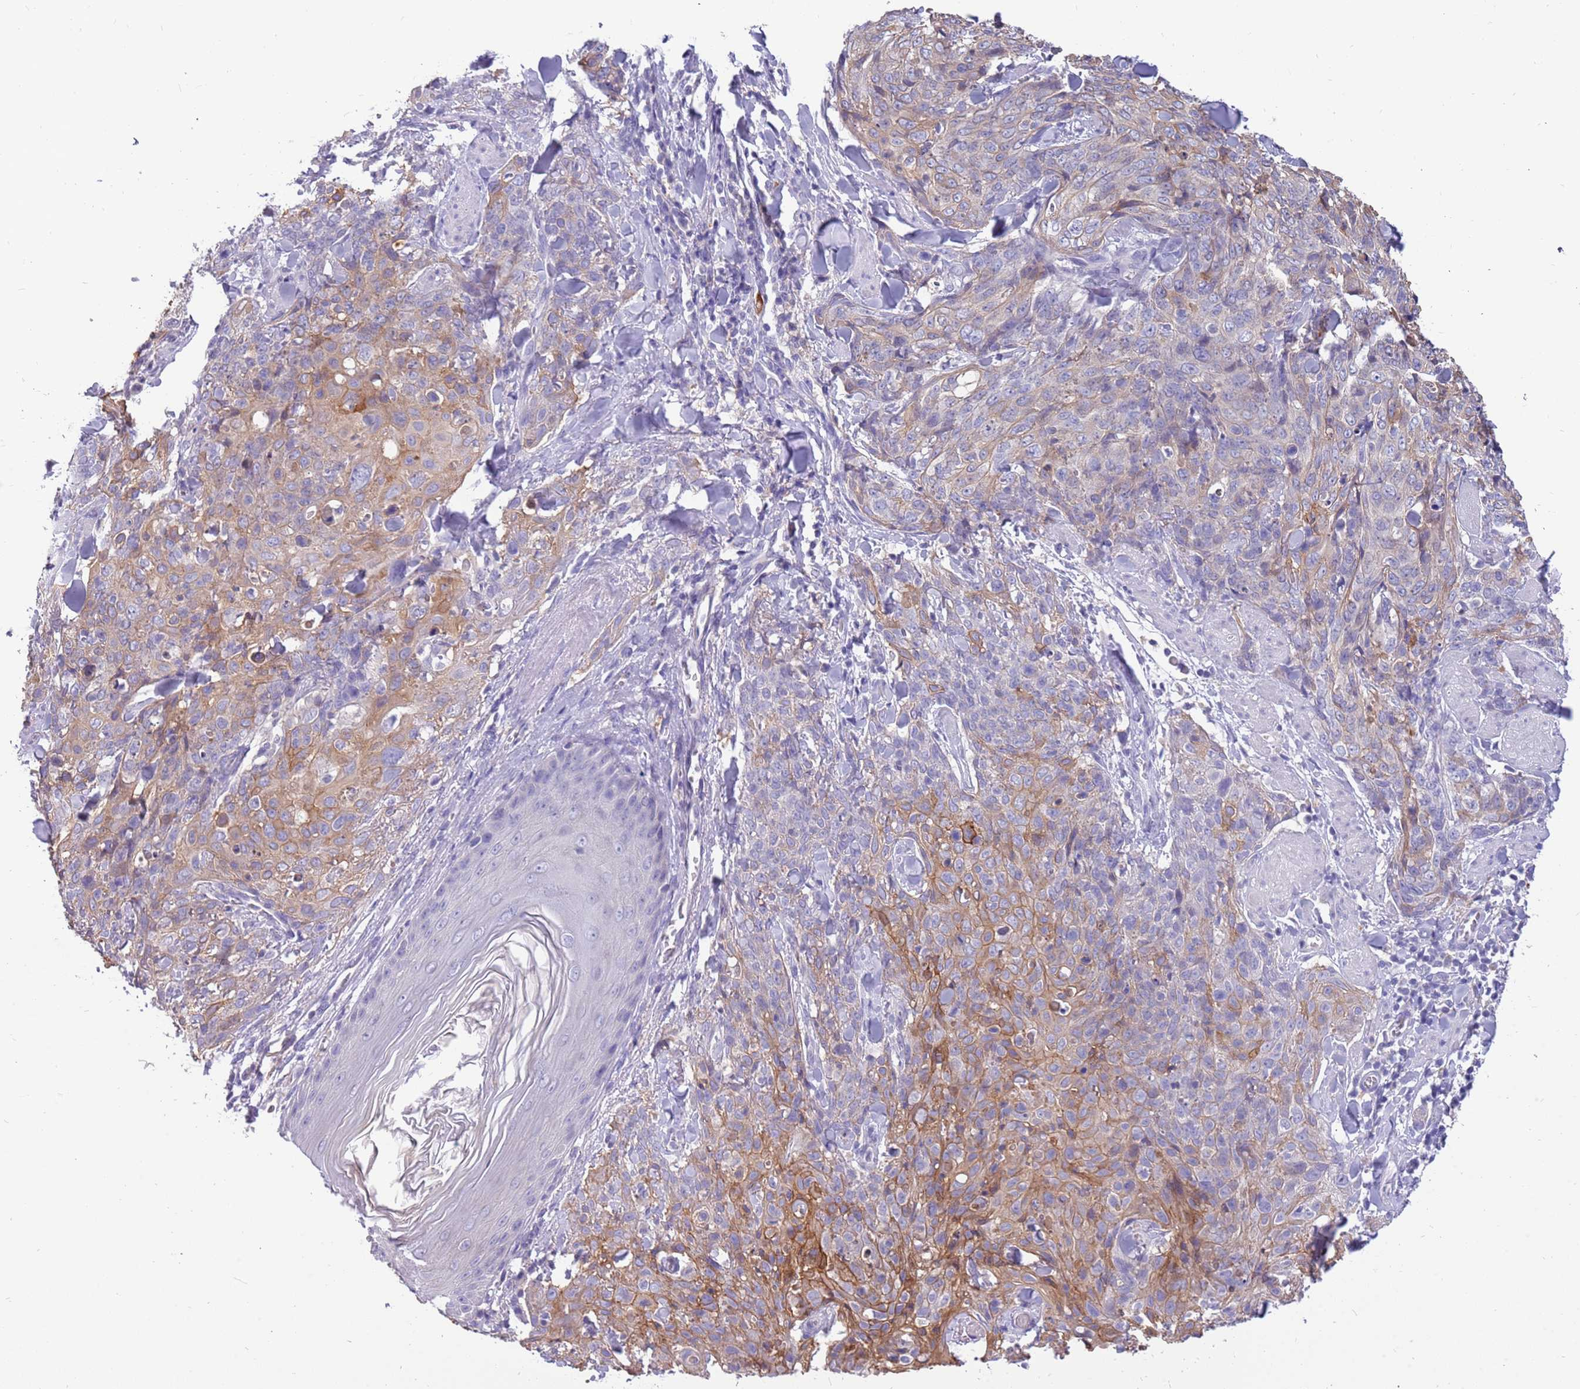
{"staining": {"intensity": "moderate", "quantity": "25%-75%", "location": "cytoplasmic/membranous"}, "tissue": "skin cancer", "cell_type": "Tumor cells", "image_type": "cancer", "snomed": [{"axis": "morphology", "description": "Squamous cell carcinoma, NOS"}, {"axis": "topography", "description": "Skin"}, {"axis": "topography", "description": "Vulva"}], "caption": "Skin squamous cell carcinoma tissue exhibits moderate cytoplasmic/membranous staining in approximately 25%-75% of tumor cells, visualized by immunohistochemistry.", "gene": "RHCG", "patient": {"sex": "female", "age": 85}}